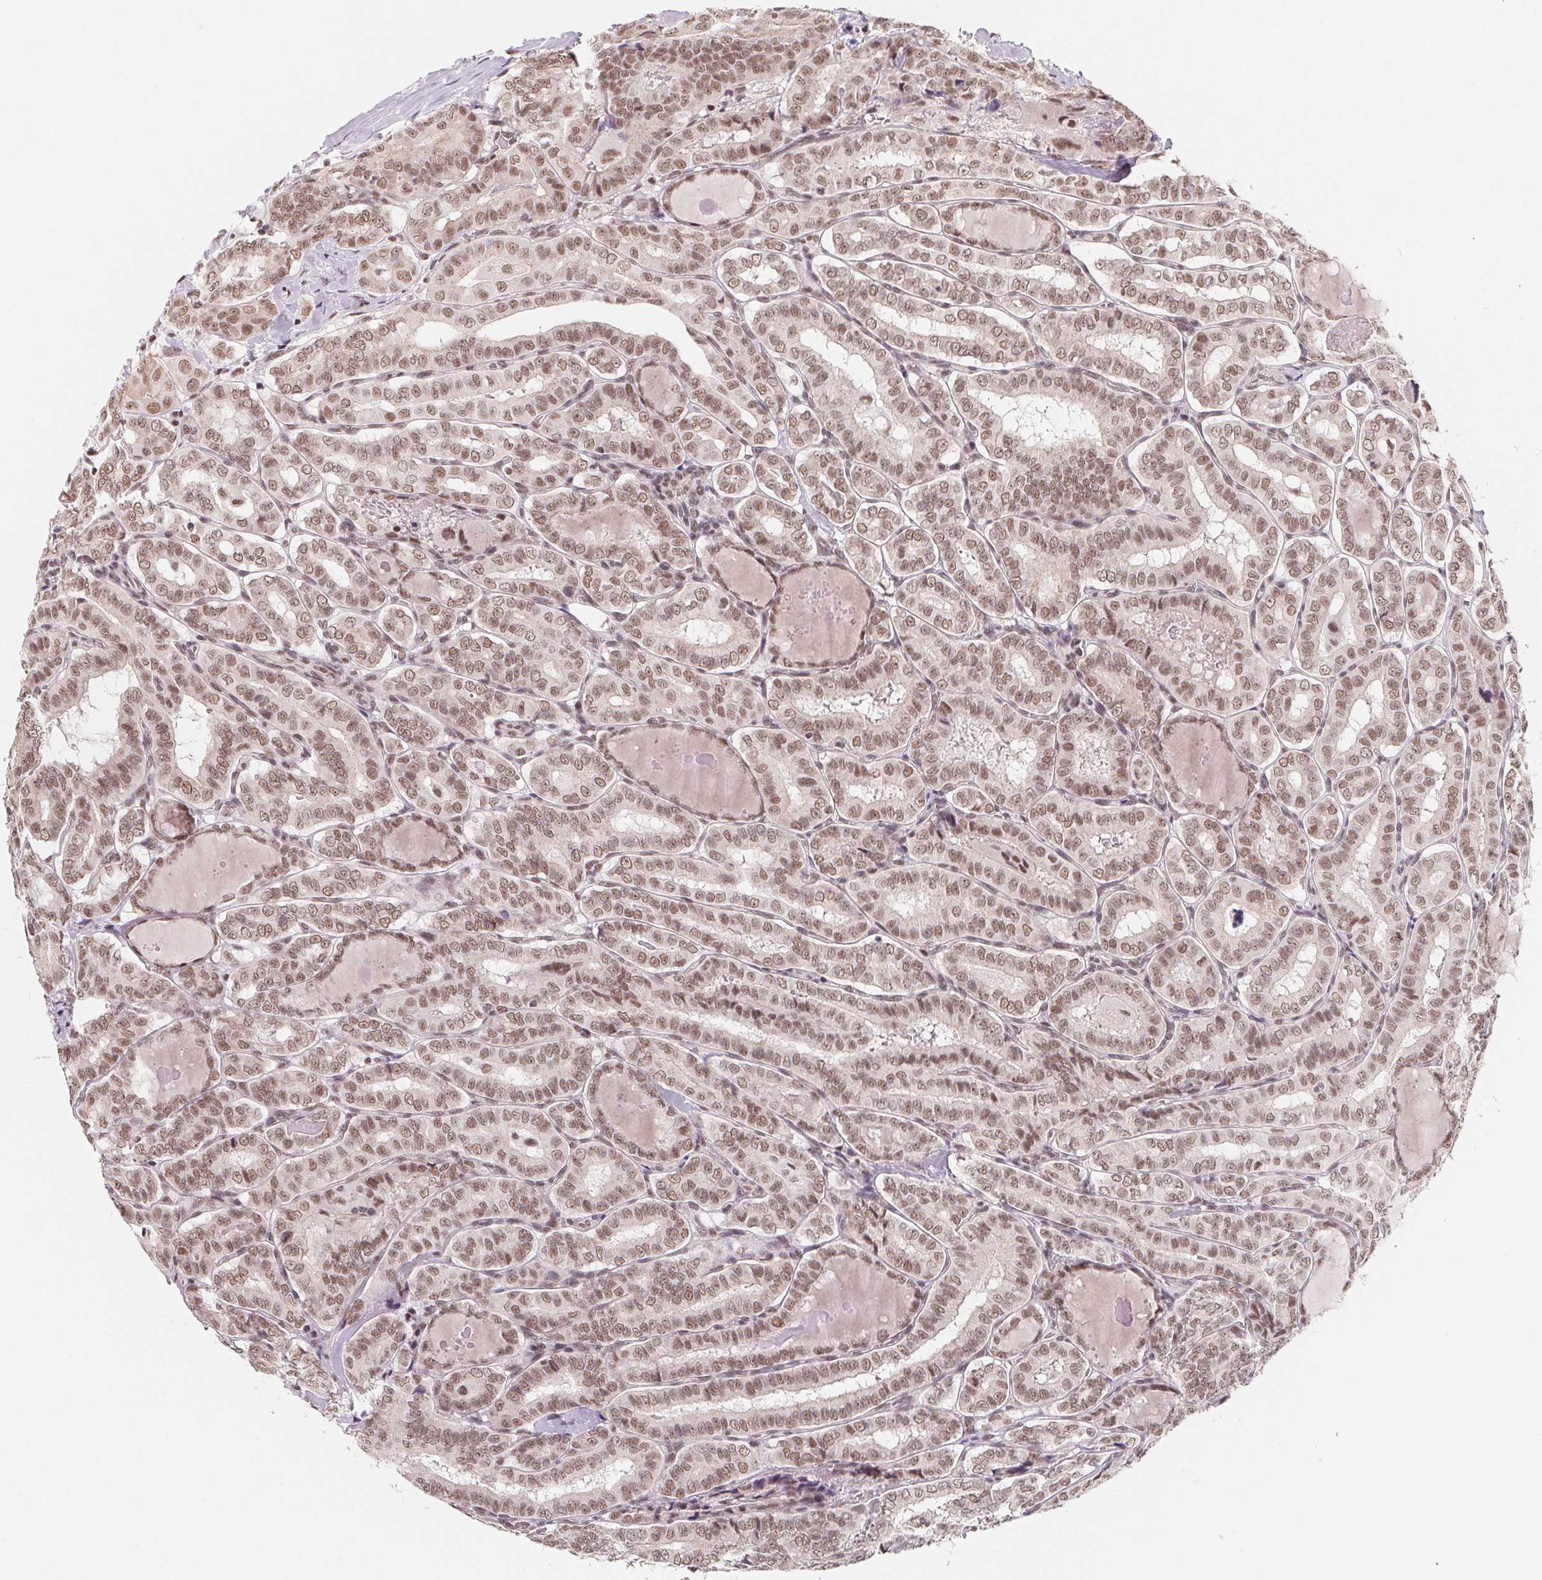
{"staining": {"intensity": "moderate", "quantity": ">75%", "location": "nuclear"}, "tissue": "thyroid cancer", "cell_type": "Tumor cells", "image_type": "cancer", "snomed": [{"axis": "morphology", "description": "Papillary adenocarcinoma, NOS"}, {"axis": "morphology", "description": "Papillary adenoma metastatic"}, {"axis": "topography", "description": "Thyroid gland"}], "caption": "An immunohistochemistry photomicrograph of neoplastic tissue is shown. Protein staining in brown shows moderate nuclear positivity in thyroid cancer within tumor cells.", "gene": "TCERG1", "patient": {"sex": "female", "age": 50}}